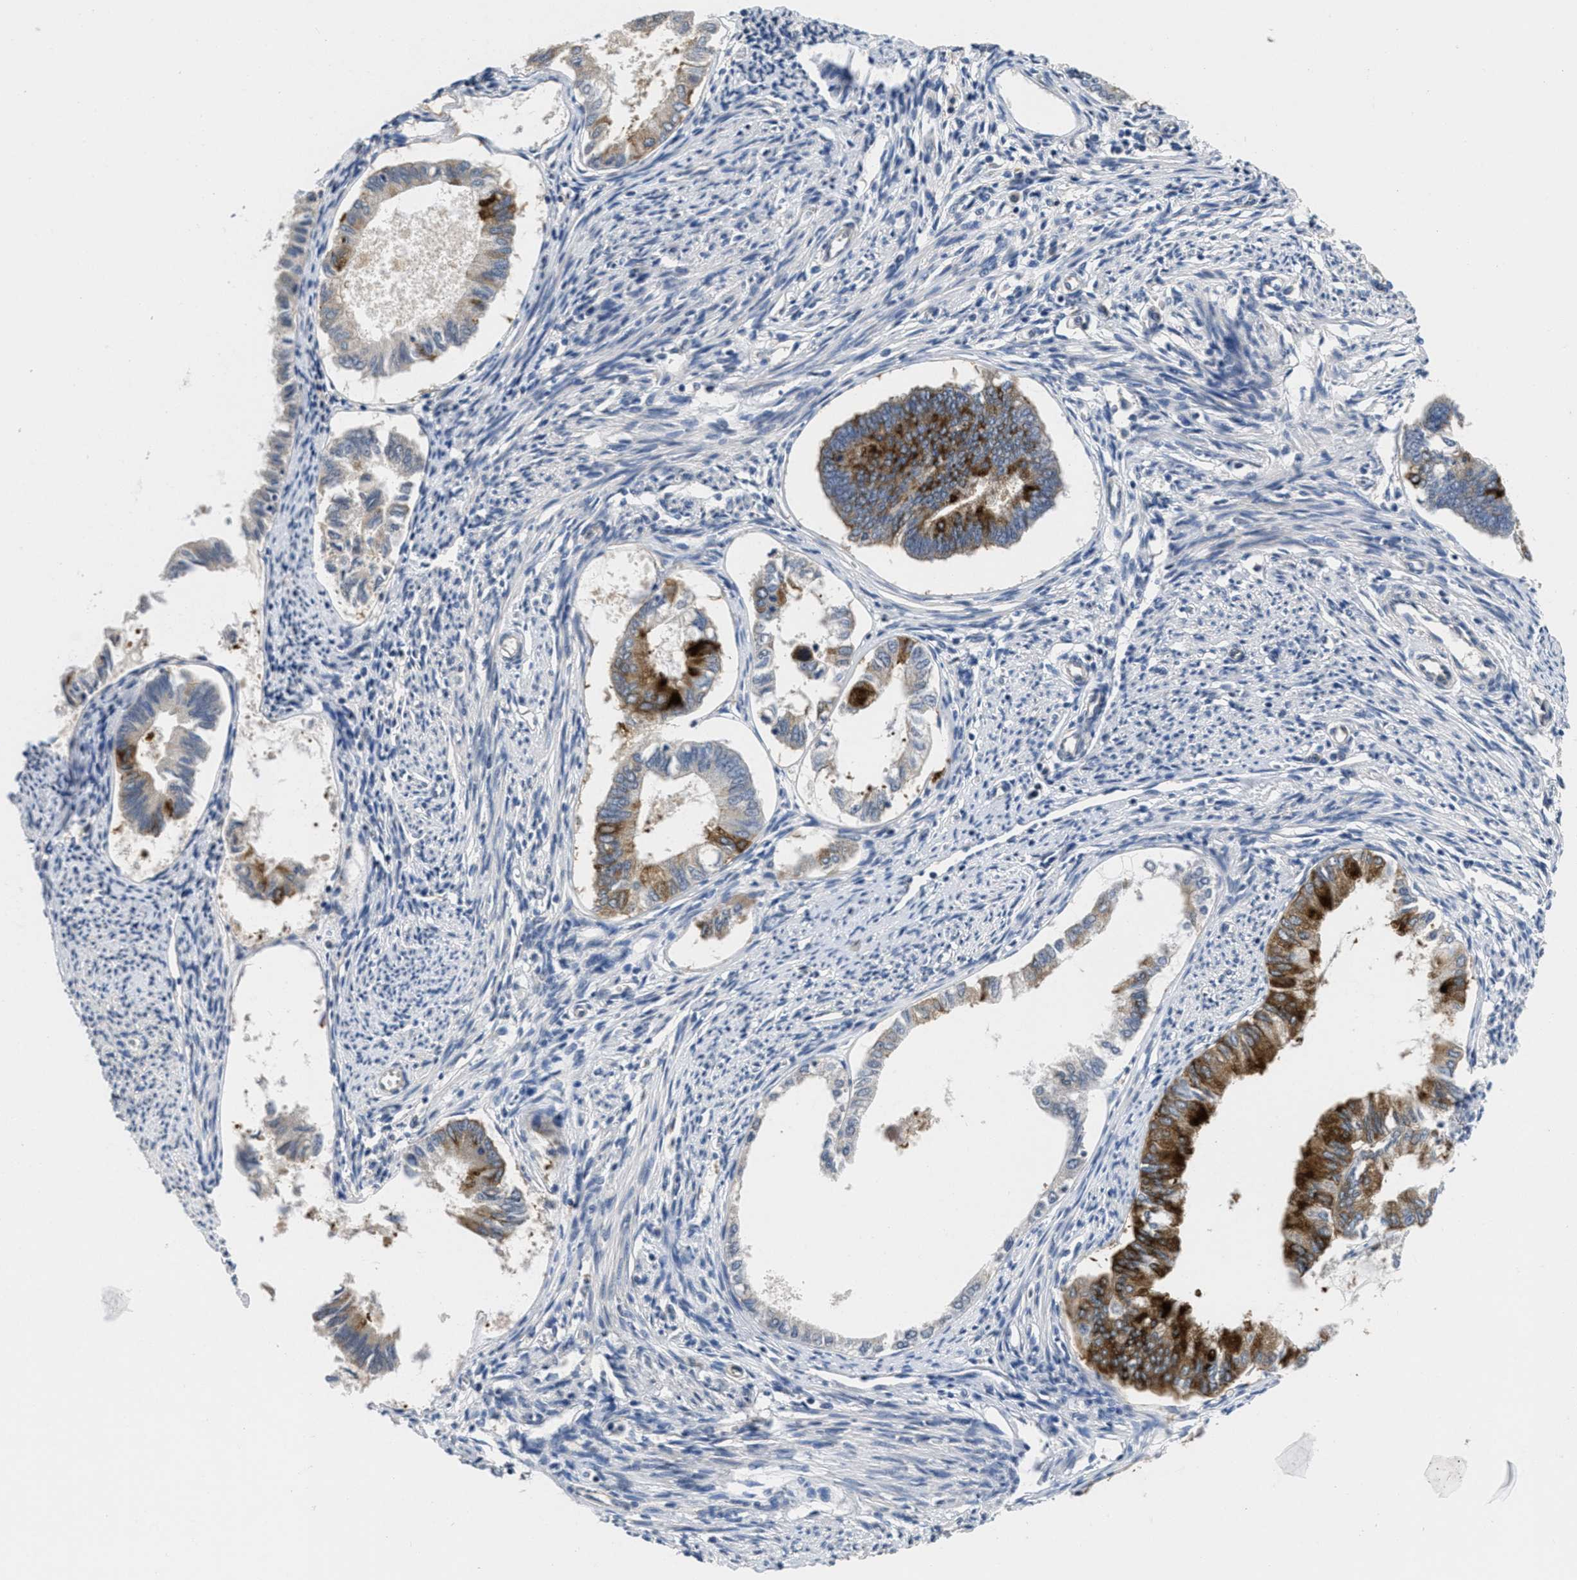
{"staining": {"intensity": "strong", "quantity": "25%-75%", "location": "cytoplasmic/membranous"}, "tissue": "endometrial cancer", "cell_type": "Tumor cells", "image_type": "cancer", "snomed": [{"axis": "morphology", "description": "Adenocarcinoma, NOS"}, {"axis": "topography", "description": "Endometrium"}], "caption": "Approximately 25%-75% of tumor cells in endometrial adenocarcinoma show strong cytoplasmic/membranous protein staining as visualized by brown immunohistochemical staining.", "gene": "ANGPT1", "patient": {"sex": "female", "age": 86}}